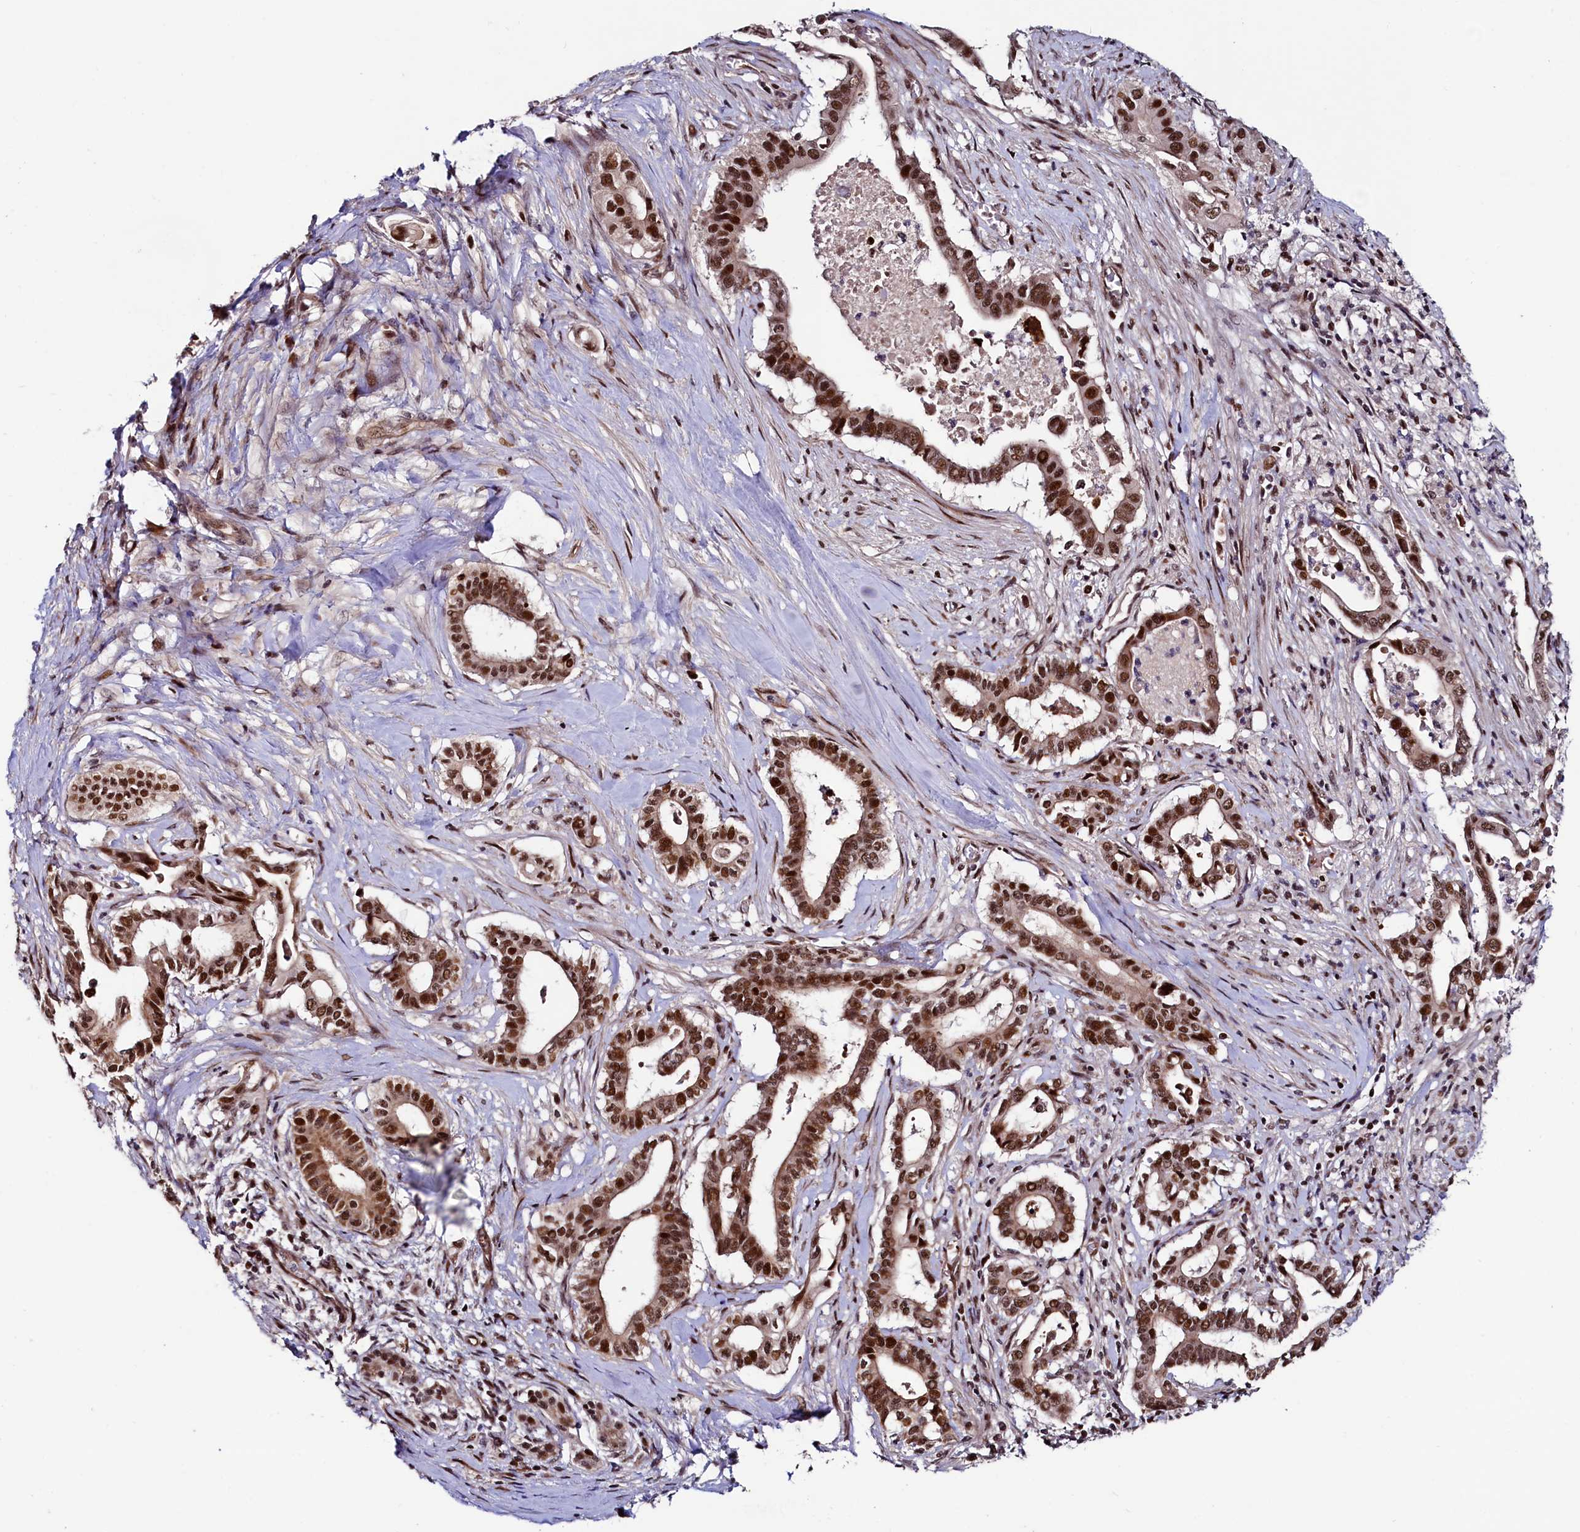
{"staining": {"intensity": "strong", "quantity": ">75%", "location": "nuclear"}, "tissue": "pancreatic cancer", "cell_type": "Tumor cells", "image_type": "cancer", "snomed": [{"axis": "morphology", "description": "Adenocarcinoma, NOS"}, {"axis": "topography", "description": "Pancreas"}], "caption": "This histopathology image reveals adenocarcinoma (pancreatic) stained with immunohistochemistry (IHC) to label a protein in brown. The nuclear of tumor cells show strong positivity for the protein. Nuclei are counter-stained blue.", "gene": "LEO1", "patient": {"sex": "female", "age": 77}}